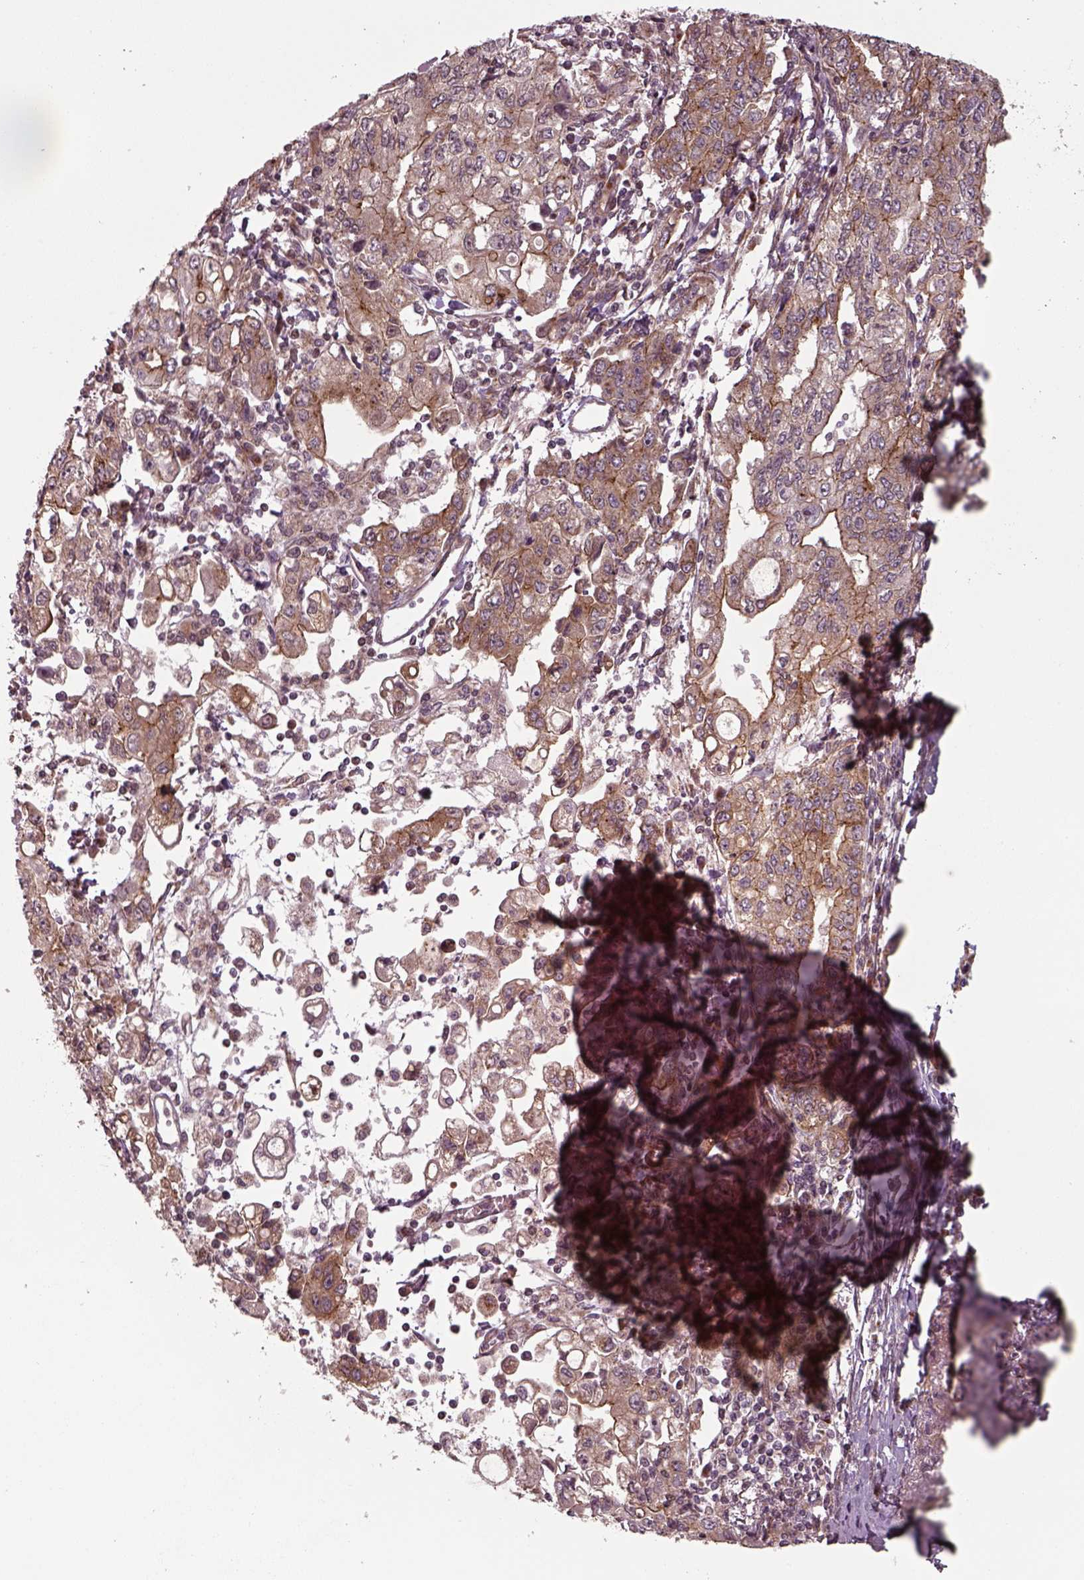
{"staining": {"intensity": "moderate", "quantity": ">75%", "location": "cytoplasmic/membranous"}, "tissue": "stomach cancer", "cell_type": "Tumor cells", "image_type": "cancer", "snomed": [{"axis": "morphology", "description": "Adenocarcinoma, NOS"}, {"axis": "topography", "description": "Stomach, lower"}], "caption": "Tumor cells display medium levels of moderate cytoplasmic/membranous expression in about >75% of cells in human stomach cancer (adenocarcinoma). (DAB (3,3'-diaminobenzidine) IHC, brown staining for protein, blue staining for nuclei).", "gene": "CHMP3", "patient": {"sex": "female", "age": 72}}